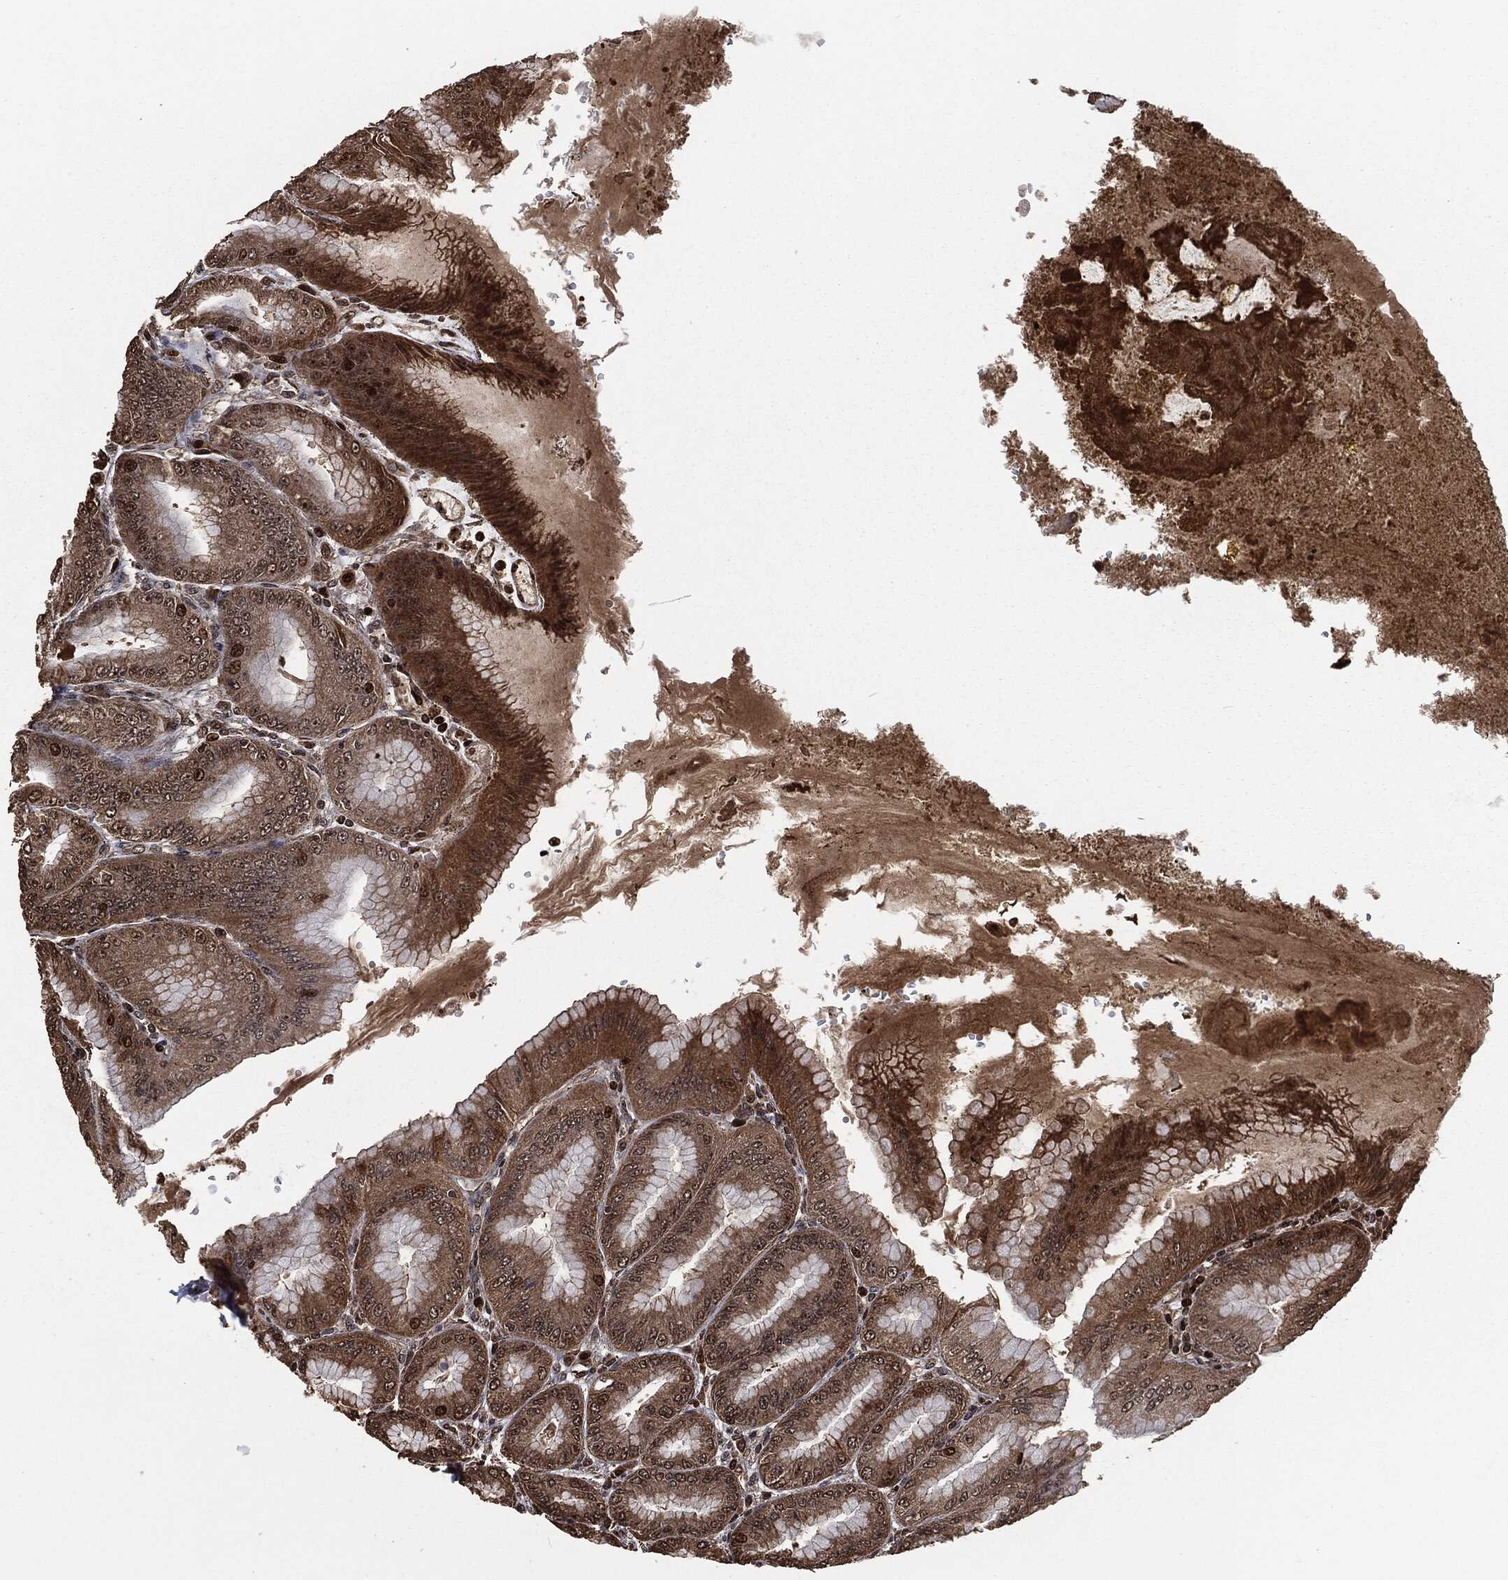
{"staining": {"intensity": "strong", "quantity": "<25%", "location": "cytoplasmic/membranous,nuclear"}, "tissue": "stomach", "cell_type": "Glandular cells", "image_type": "normal", "snomed": [{"axis": "morphology", "description": "Normal tissue, NOS"}, {"axis": "topography", "description": "Stomach"}], "caption": "Protein expression analysis of benign stomach demonstrates strong cytoplasmic/membranous,nuclear expression in about <25% of glandular cells.", "gene": "SNAI1", "patient": {"sex": "male", "age": 71}}